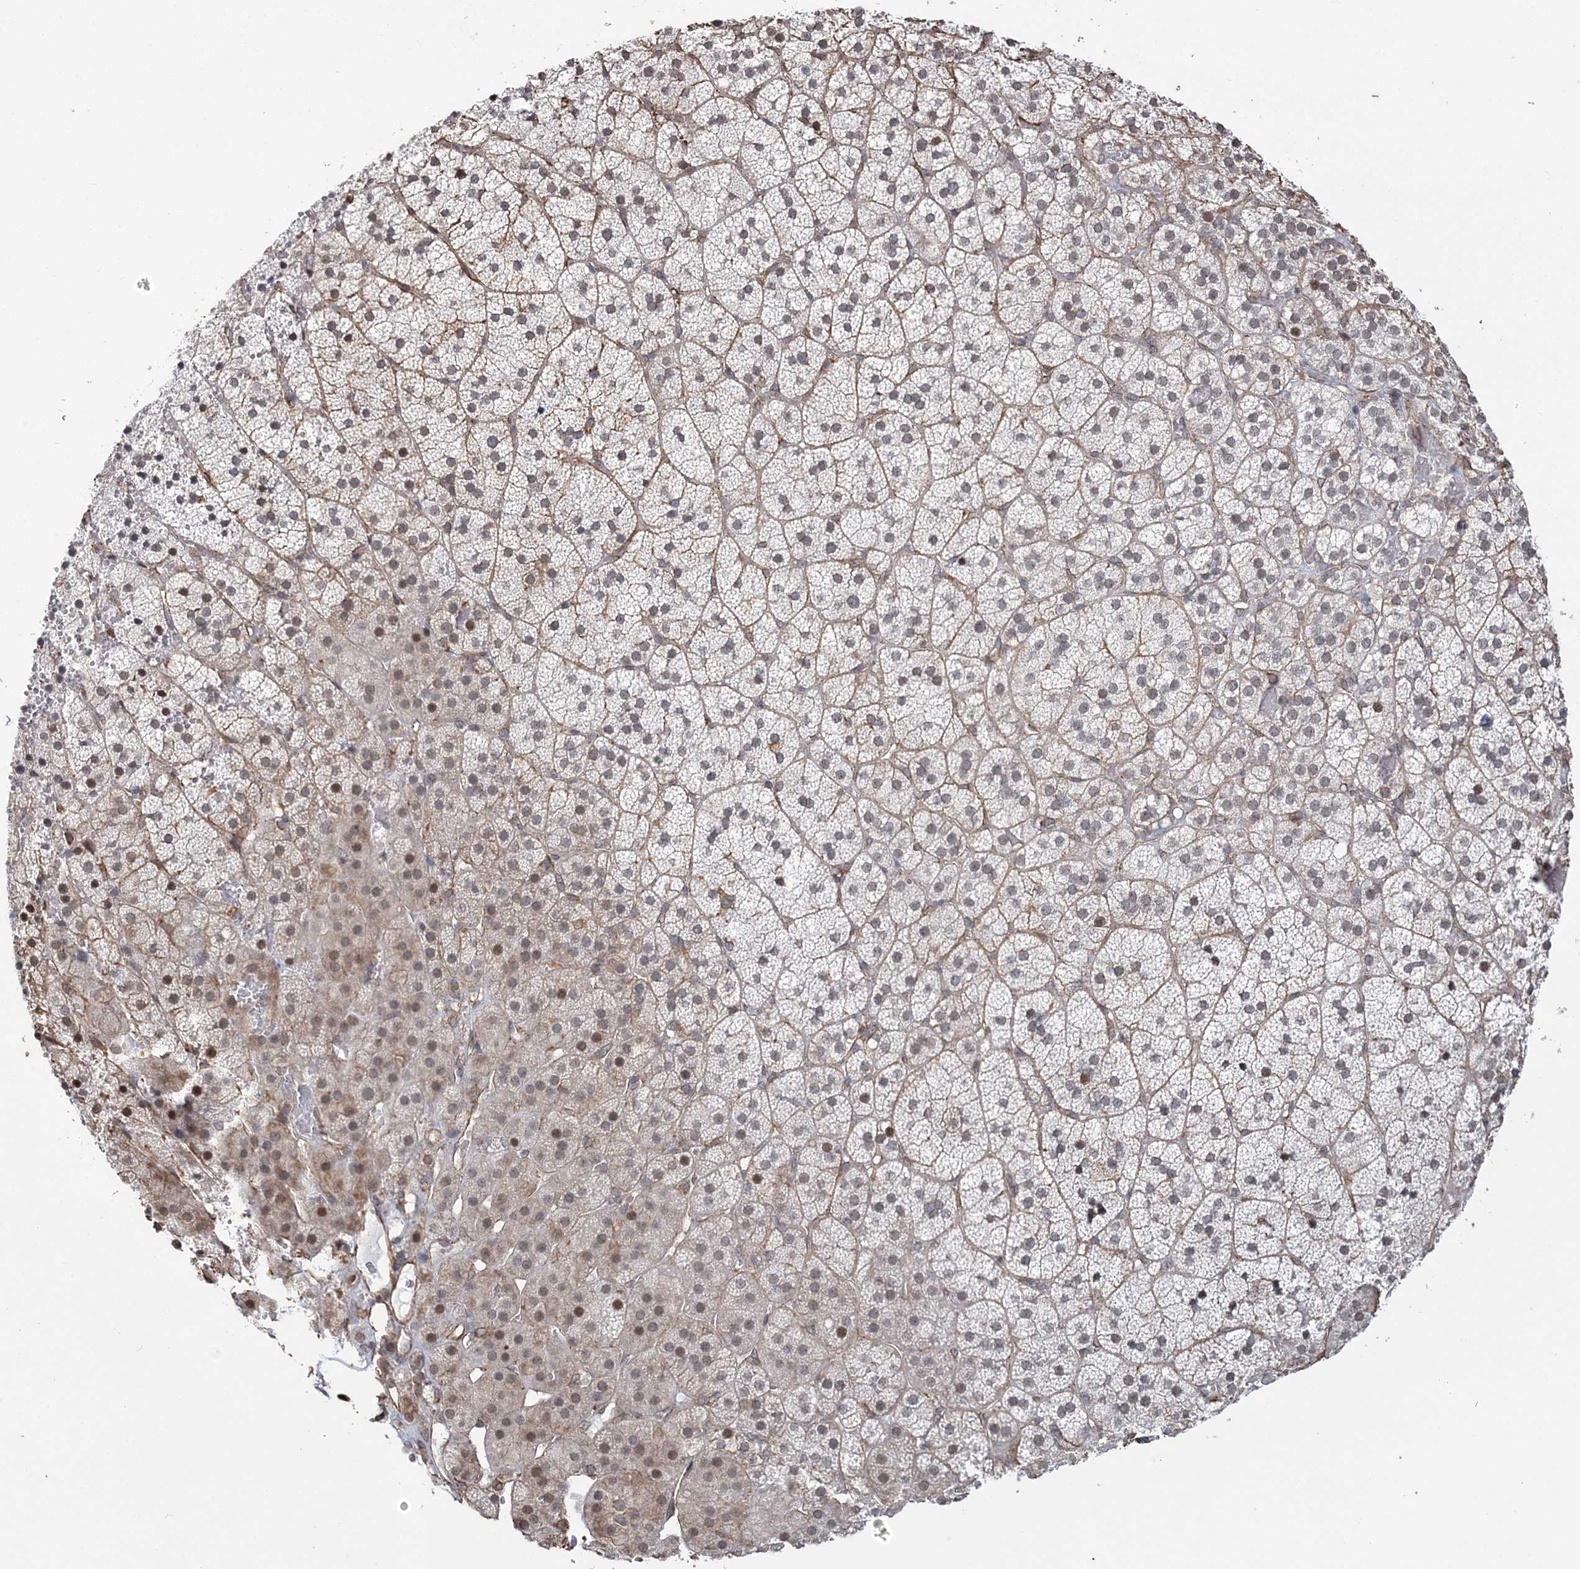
{"staining": {"intensity": "moderate", "quantity": "25%-75%", "location": "nuclear"}, "tissue": "adrenal gland", "cell_type": "Glandular cells", "image_type": "normal", "snomed": [{"axis": "morphology", "description": "Normal tissue, NOS"}, {"axis": "topography", "description": "Adrenal gland"}], "caption": "Immunohistochemistry (IHC) (DAB (3,3'-diaminobenzidine)) staining of unremarkable human adrenal gland exhibits moderate nuclear protein staining in about 25%-75% of glandular cells. Using DAB (brown) and hematoxylin (blue) stains, captured at high magnification using brightfield microscopy.", "gene": "ATP11B", "patient": {"sex": "female", "age": 44}}